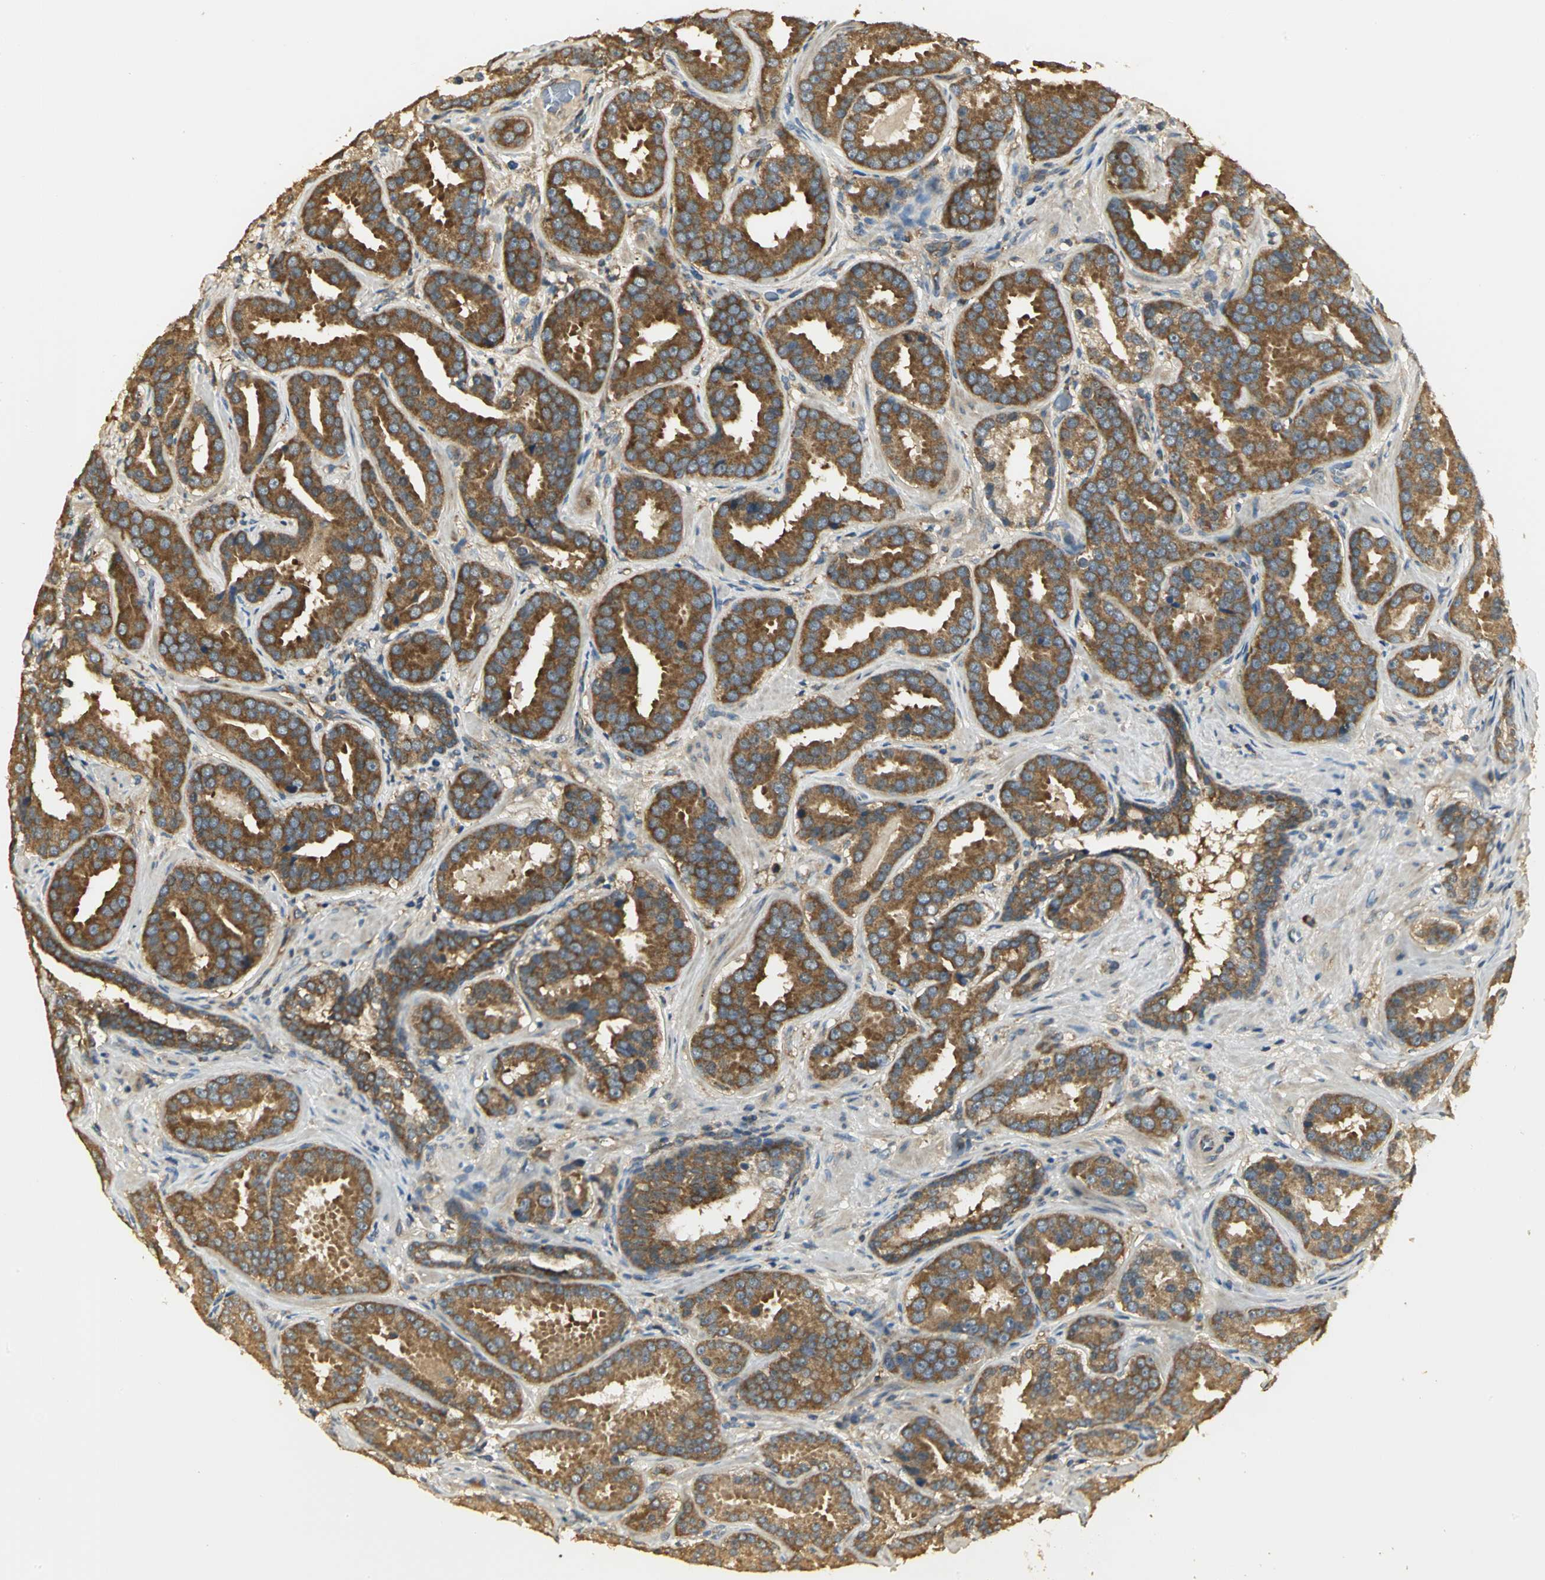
{"staining": {"intensity": "strong", "quantity": ">75%", "location": "cytoplasmic/membranous"}, "tissue": "prostate cancer", "cell_type": "Tumor cells", "image_type": "cancer", "snomed": [{"axis": "morphology", "description": "Adenocarcinoma, Low grade"}, {"axis": "topography", "description": "Prostate"}], "caption": "This image demonstrates immunohistochemistry (IHC) staining of low-grade adenocarcinoma (prostate), with high strong cytoplasmic/membranous expression in approximately >75% of tumor cells.", "gene": "RARS1", "patient": {"sex": "male", "age": 59}}